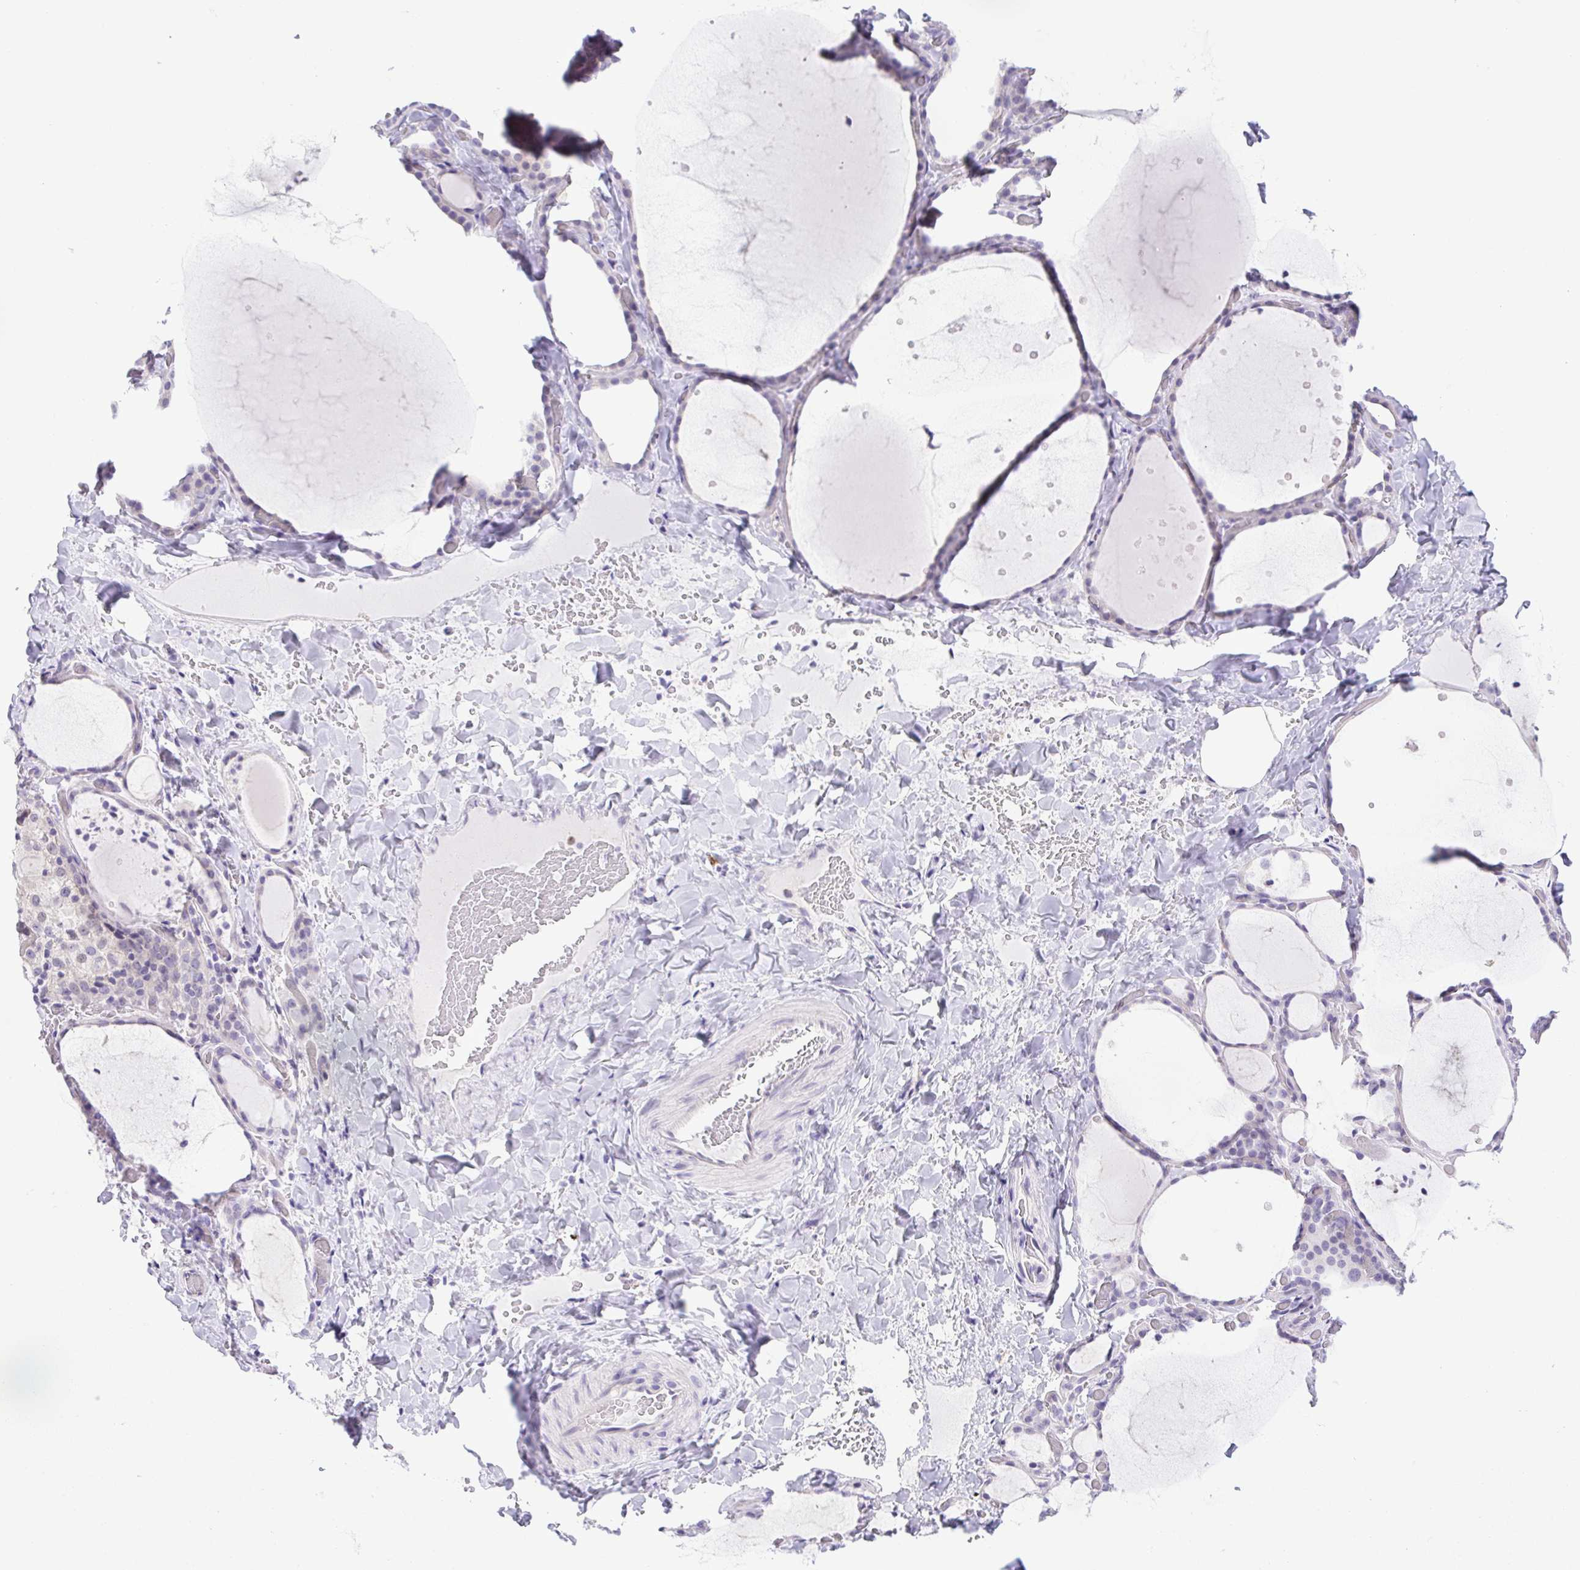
{"staining": {"intensity": "negative", "quantity": "none", "location": "none"}, "tissue": "thyroid gland", "cell_type": "Glandular cells", "image_type": "normal", "snomed": [{"axis": "morphology", "description": "Normal tissue, NOS"}, {"axis": "topography", "description": "Thyroid gland"}], "caption": "A high-resolution photomicrograph shows immunohistochemistry (IHC) staining of benign thyroid gland, which exhibits no significant staining in glandular cells. (Immunohistochemistry (ihc), brightfield microscopy, high magnification).", "gene": "FAM177B", "patient": {"sex": "female", "age": 36}}